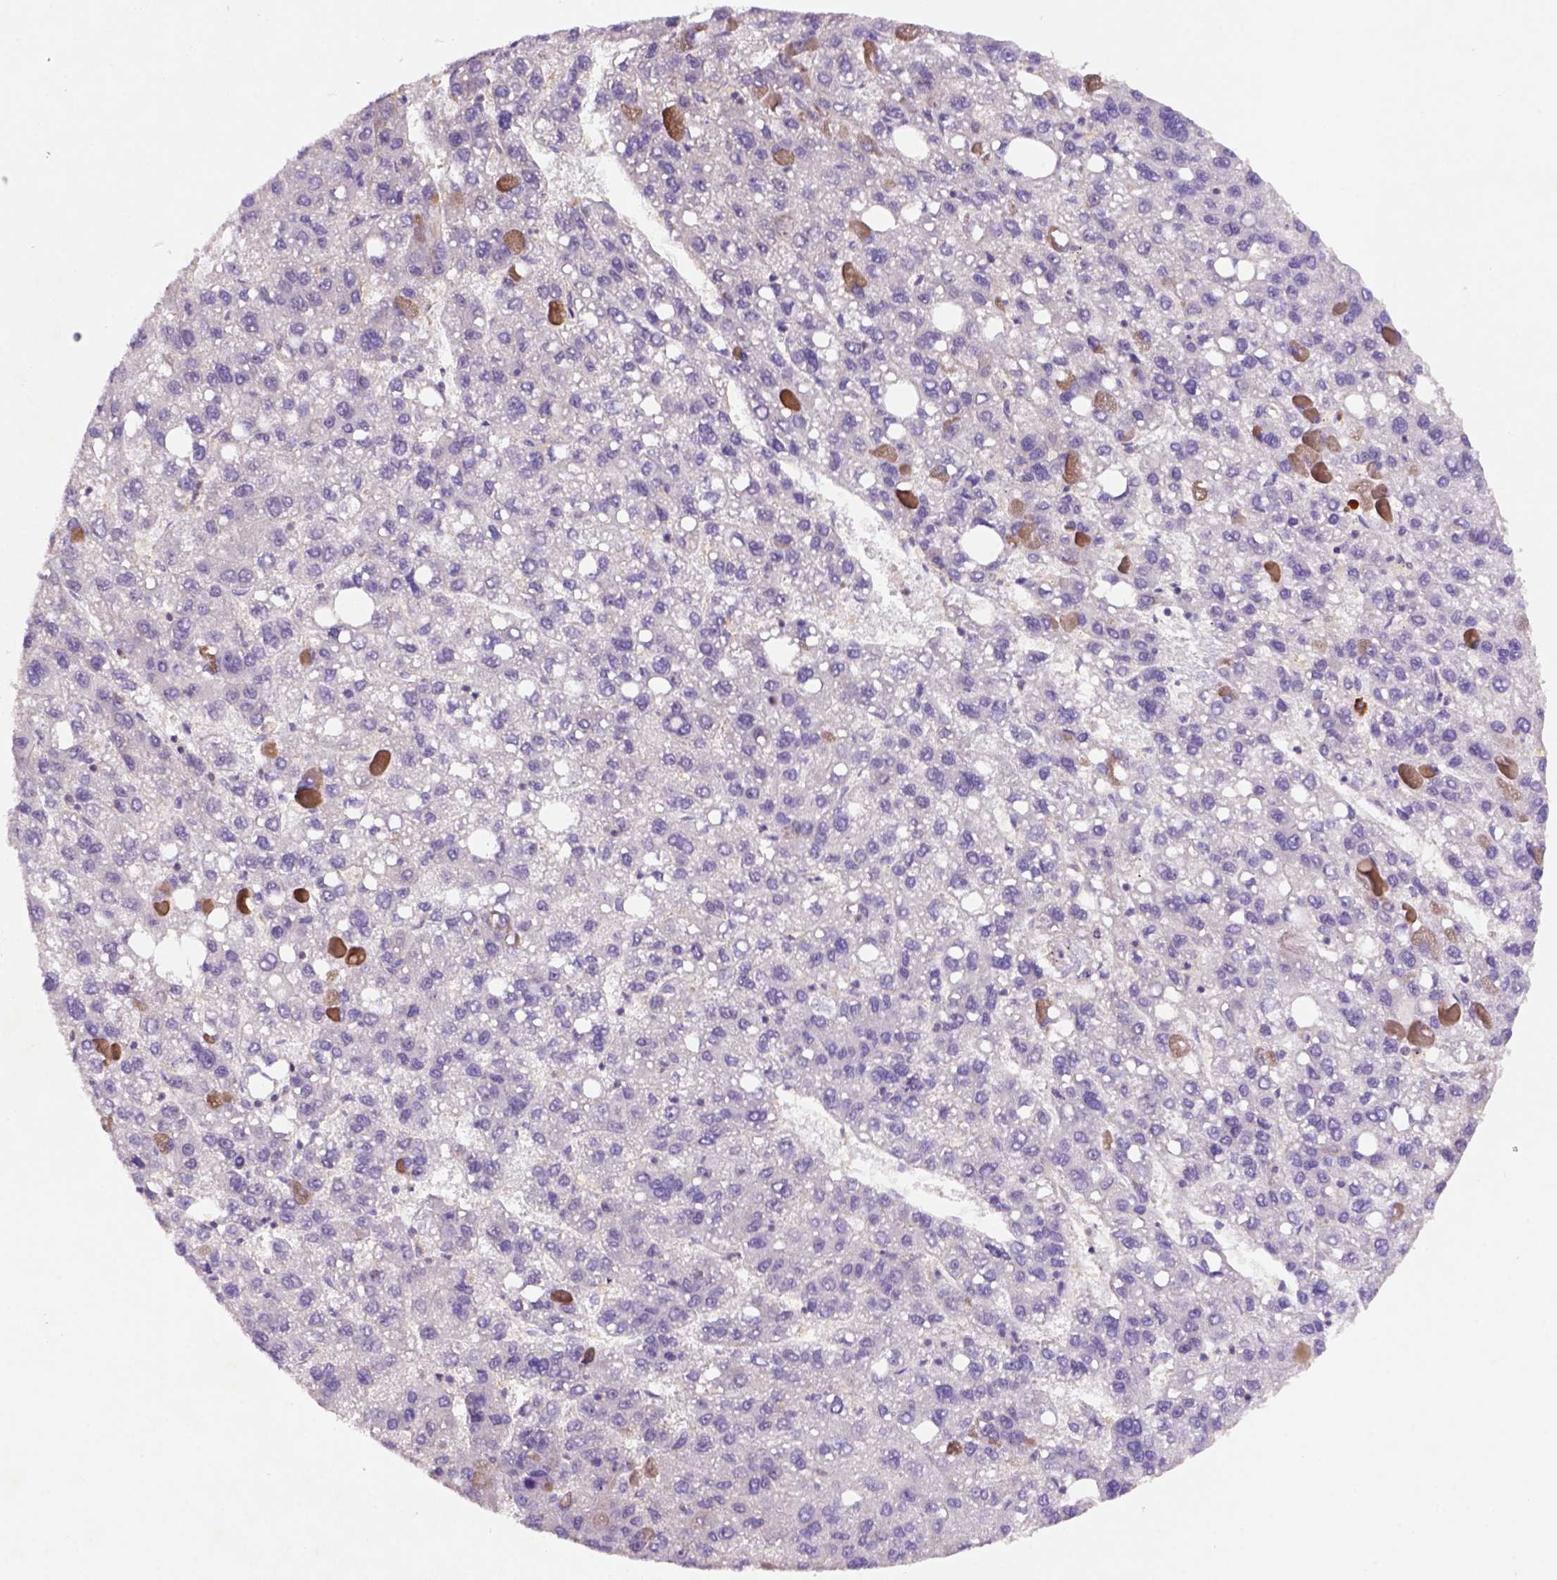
{"staining": {"intensity": "weak", "quantity": "<25%", "location": "cytoplasmic/membranous"}, "tissue": "liver cancer", "cell_type": "Tumor cells", "image_type": "cancer", "snomed": [{"axis": "morphology", "description": "Carcinoma, Hepatocellular, NOS"}, {"axis": "topography", "description": "Liver"}], "caption": "Liver hepatocellular carcinoma stained for a protein using immunohistochemistry shows no positivity tumor cells.", "gene": "SCML4", "patient": {"sex": "female", "age": 82}}